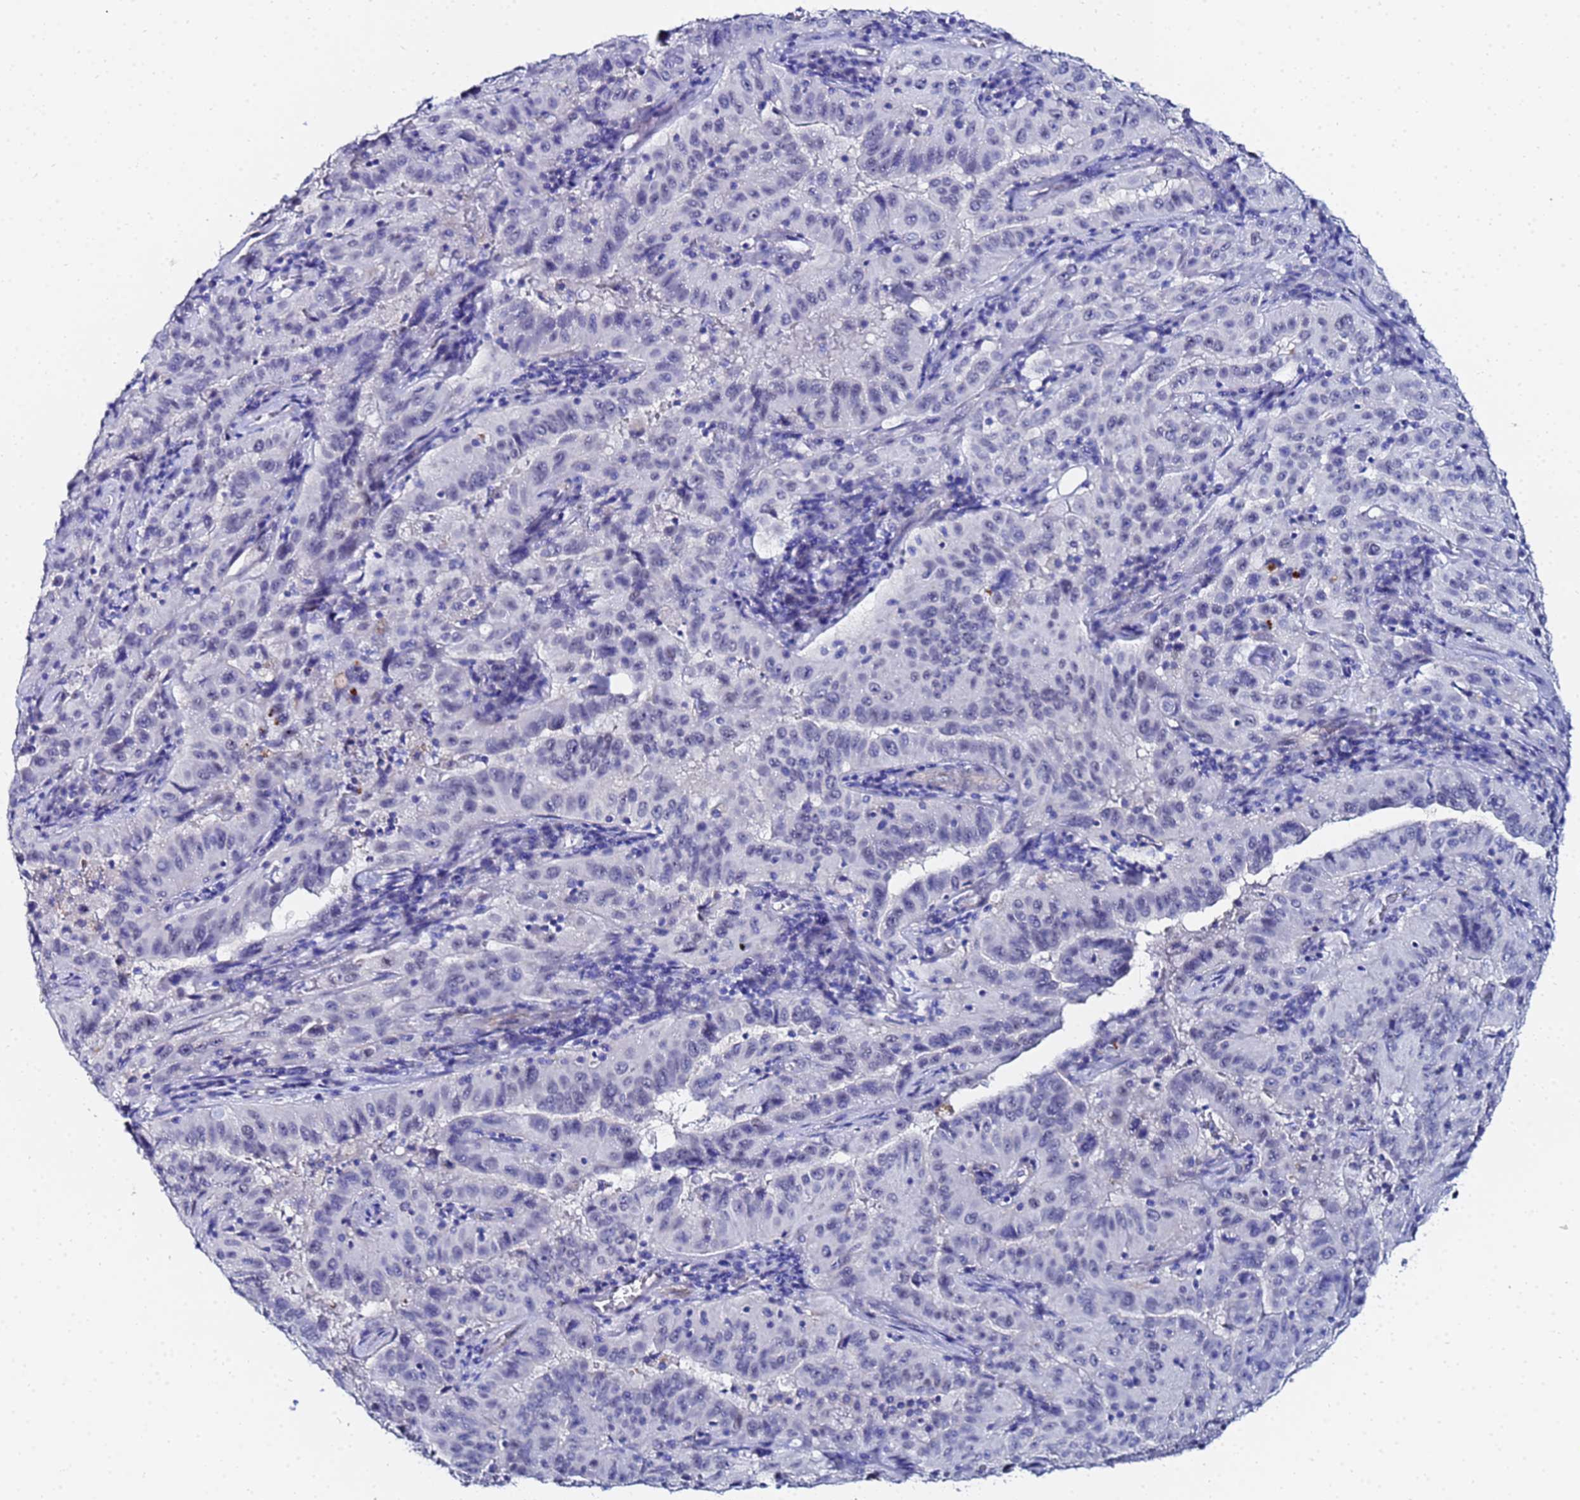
{"staining": {"intensity": "negative", "quantity": "none", "location": "none"}, "tissue": "pancreatic cancer", "cell_type": "Tumor cells", "image_type": "cancer", "snomed": [{"axis": "morphology", "description": "Adenocarcinoma, NOS"}, {"axis": "topography", "description": "Pancreas"}], "caption": "The histopathology image demonstrates no significant staining in tumor cells of adenocarcinoma (pancreatic). The staining is performed using DAB brown chromogen with nuclei counter-stained in using hematoxylin.", "gene": "ZNF26", "patient": {"sex": "male", "age": 63}}